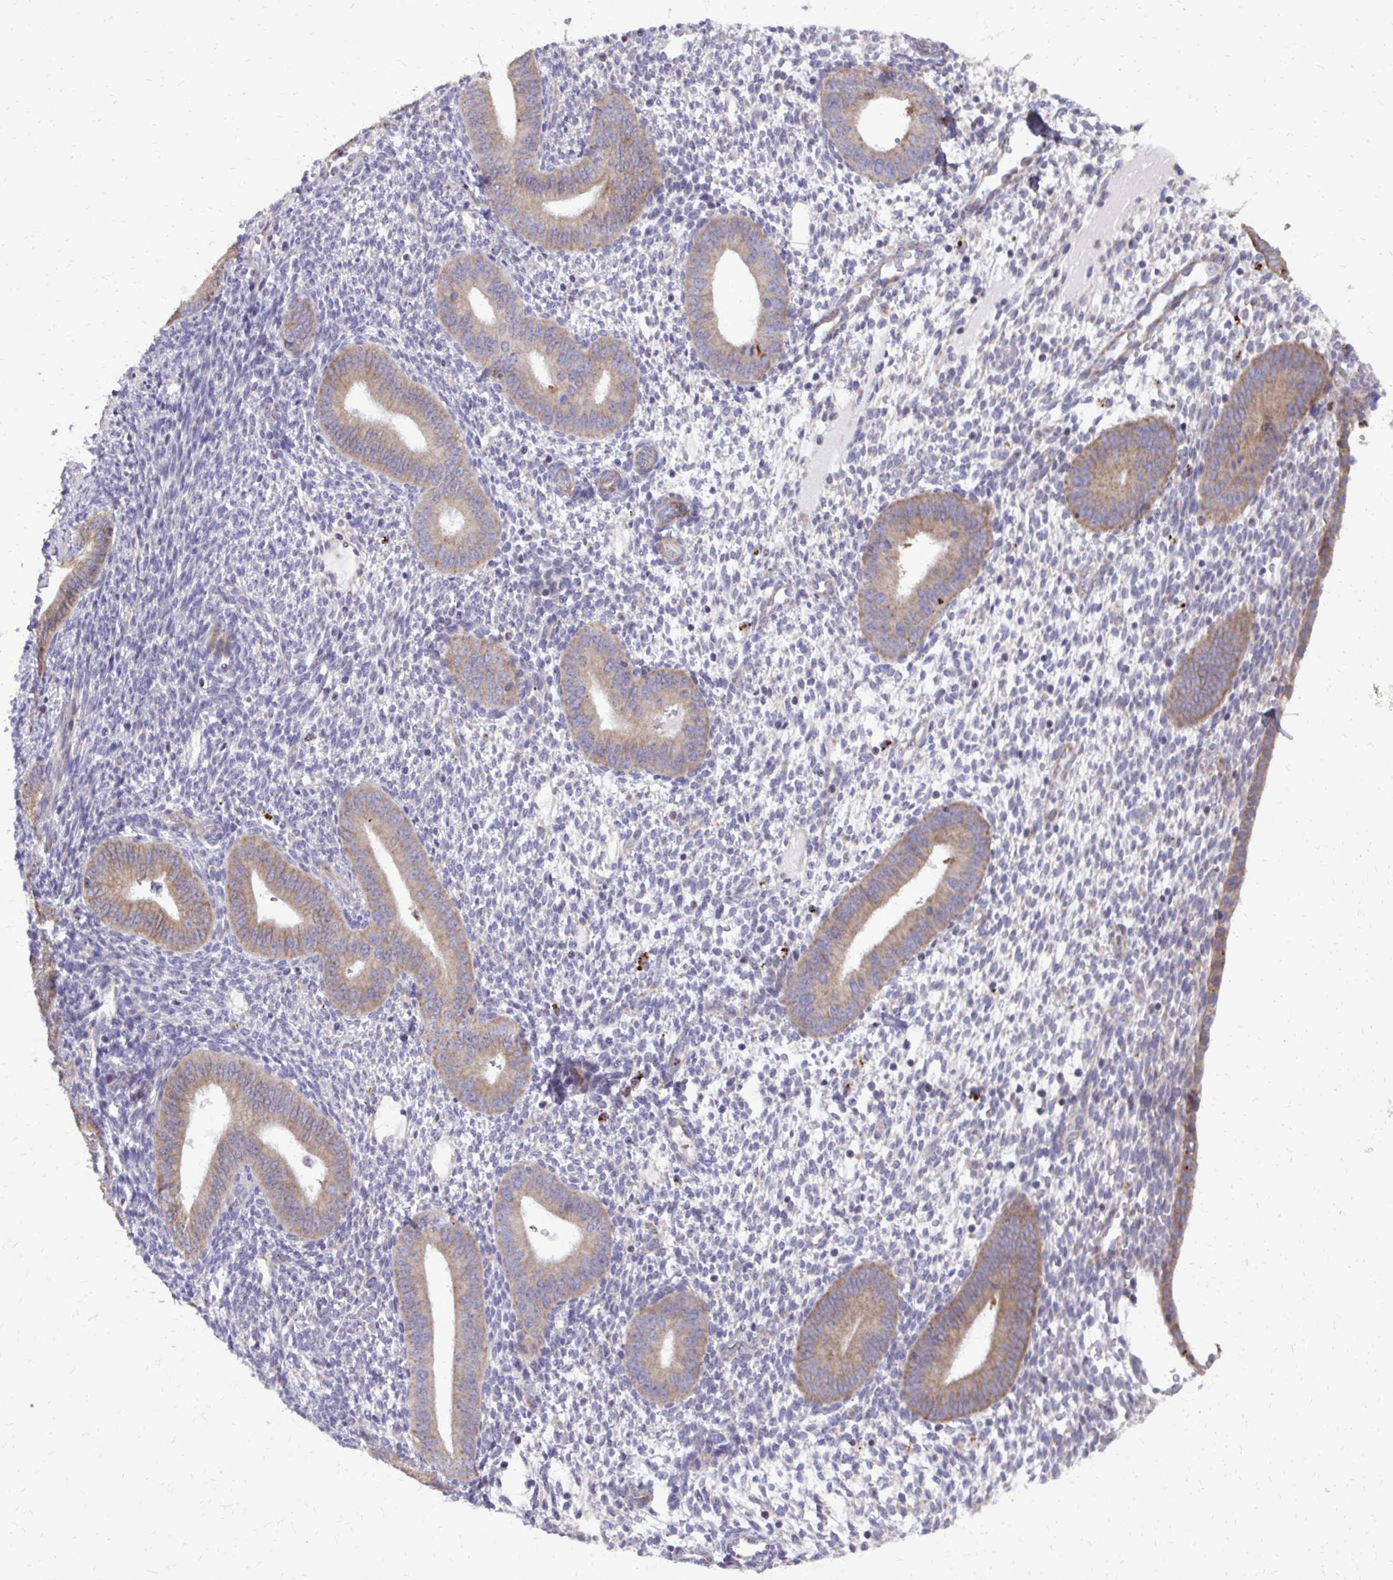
{"staining": {"intensity": "negative", "quantity": "none", "location": "none"}, "tissue": "endometrium", "cell_type": "Cells in endometrial stroma", "image_type": "normal", "snomed": [{"axis": "morphology", "description": "Normal tissue, NOS"}, {"axis": "topography", "description": "Endometrium"}], "caption": "High magnification brightfield microscopy of benign endometrium stained with DAB (3,3'-diaminobenzidine) (brown) and counterstained with hematoxylin (blue): cells in endometrial stroma show no significant staining. (DAB (3,3'-diaminobenzidine) immunohistochemistry with hematoxylin counter stain).", "gene": "ABCC3", "patient": {"sex": "female", "age": 40}}